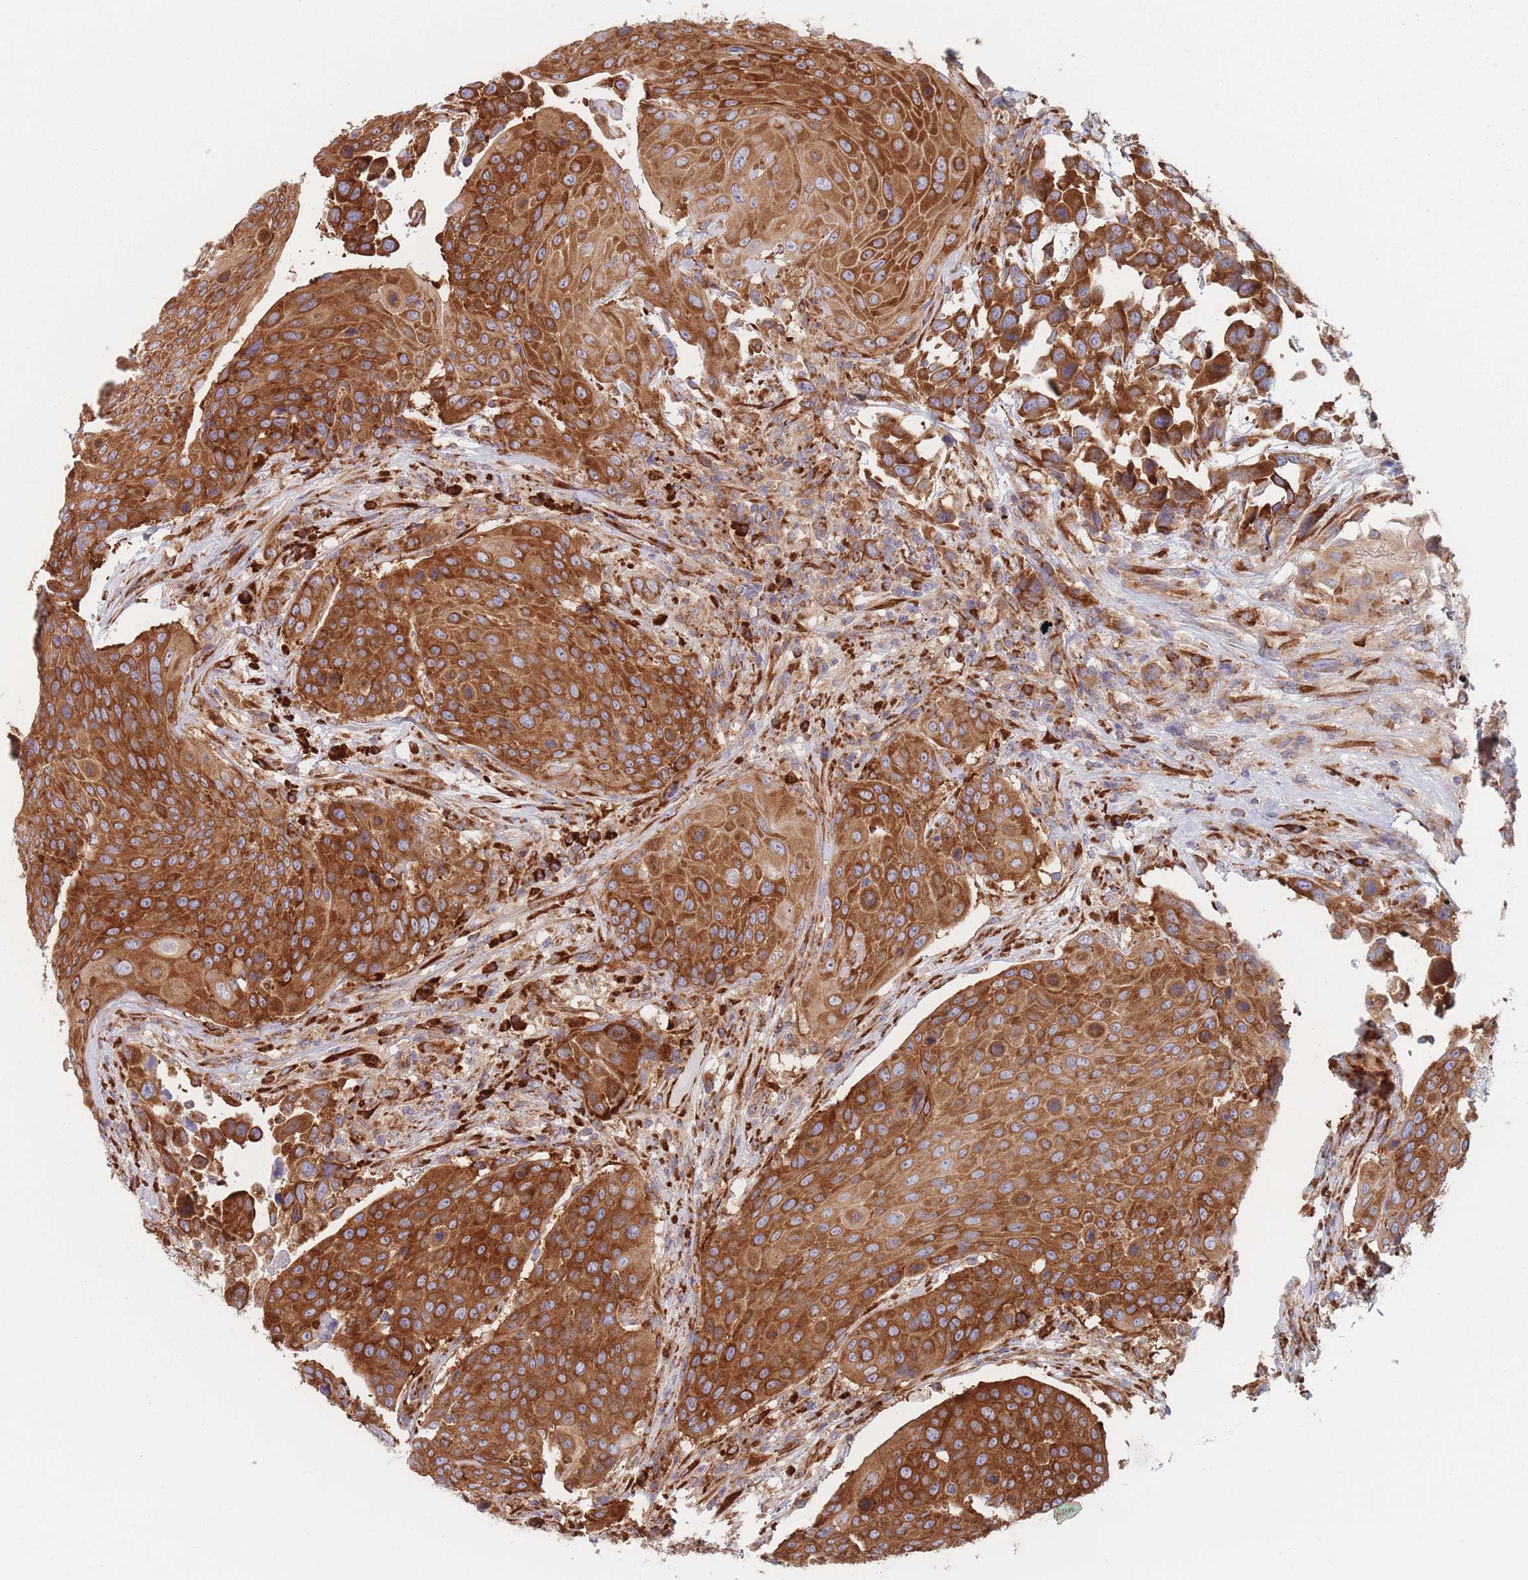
{"staining": {"intensity": "strong", "quantity": ">75%", "location": "cytoplasmic/membranous"}, "tissue": "urothelial cancer", "cell_type": "Tumor cells", "image_type": "cancer", "snomed": [{"axis": "morphology", "description": "Urothelial carcinoma, High grade"}, {"axis": "topography", "description": "Urinary bladder"}], "caption": "IHC of human urothelial cancer exhibits high levels of strong cytoplasmic/membranous expression in approximately >75% of tumor cells.", "gene": "EEF1B2", "patient": {"sex": "female", "age": 70}}